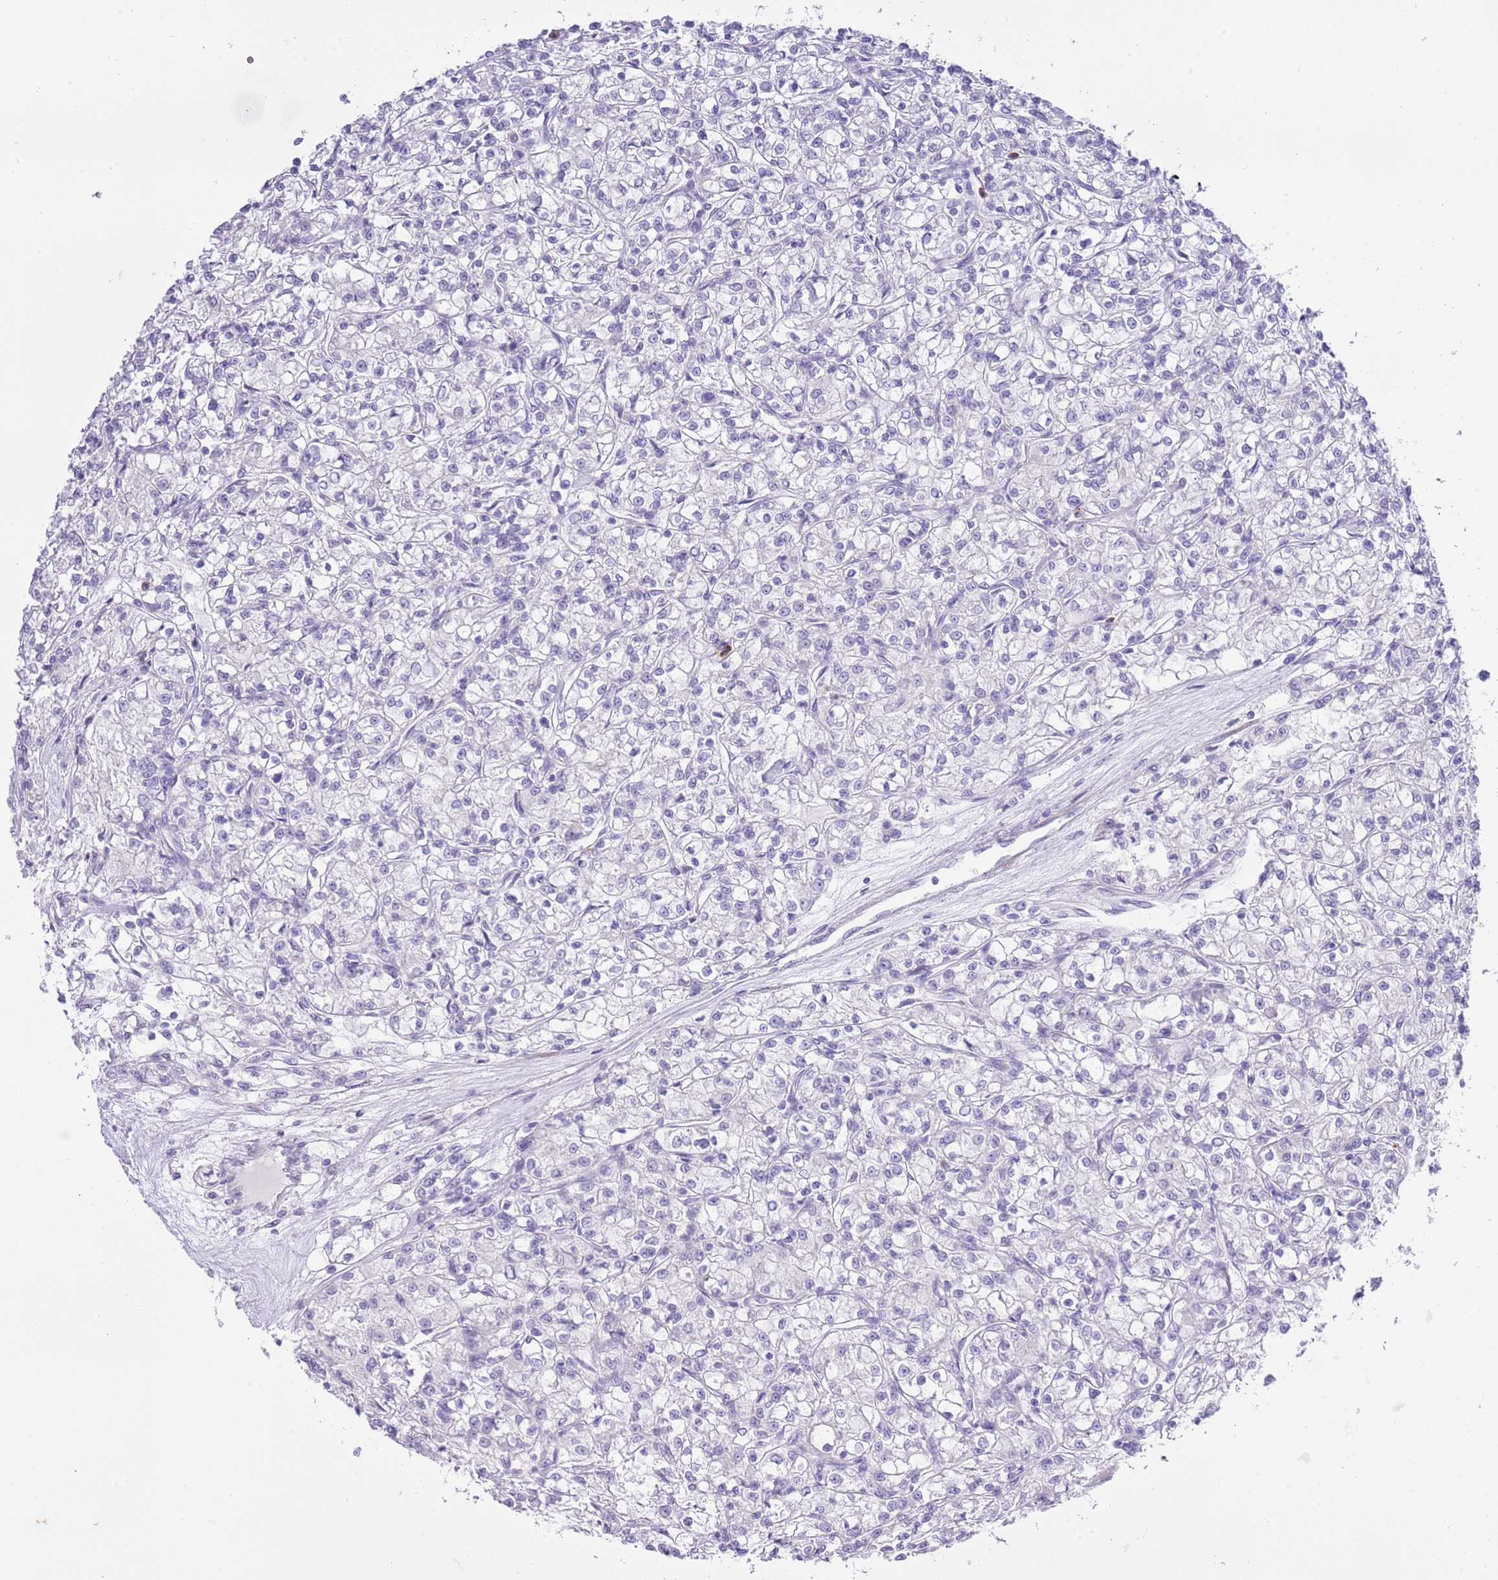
{"staining": {"intensity": "negative", "quantity": "none", "location": "none"}, "tissue": "renal cancer", "cell_type": "Tumor cells", "image_type": "cancer", "snomed": [{"axis": "morphology", "description": "Adenocarcinoma, NOS"}, {"axis": "topography", "description": "Kidney"}], "caption": "Image shows no protein staining in tumor cells of adenocarcinoma (renal) tissue.", "gene": "OR2Z1", "patient": {"sex": "female", "age": 59}}